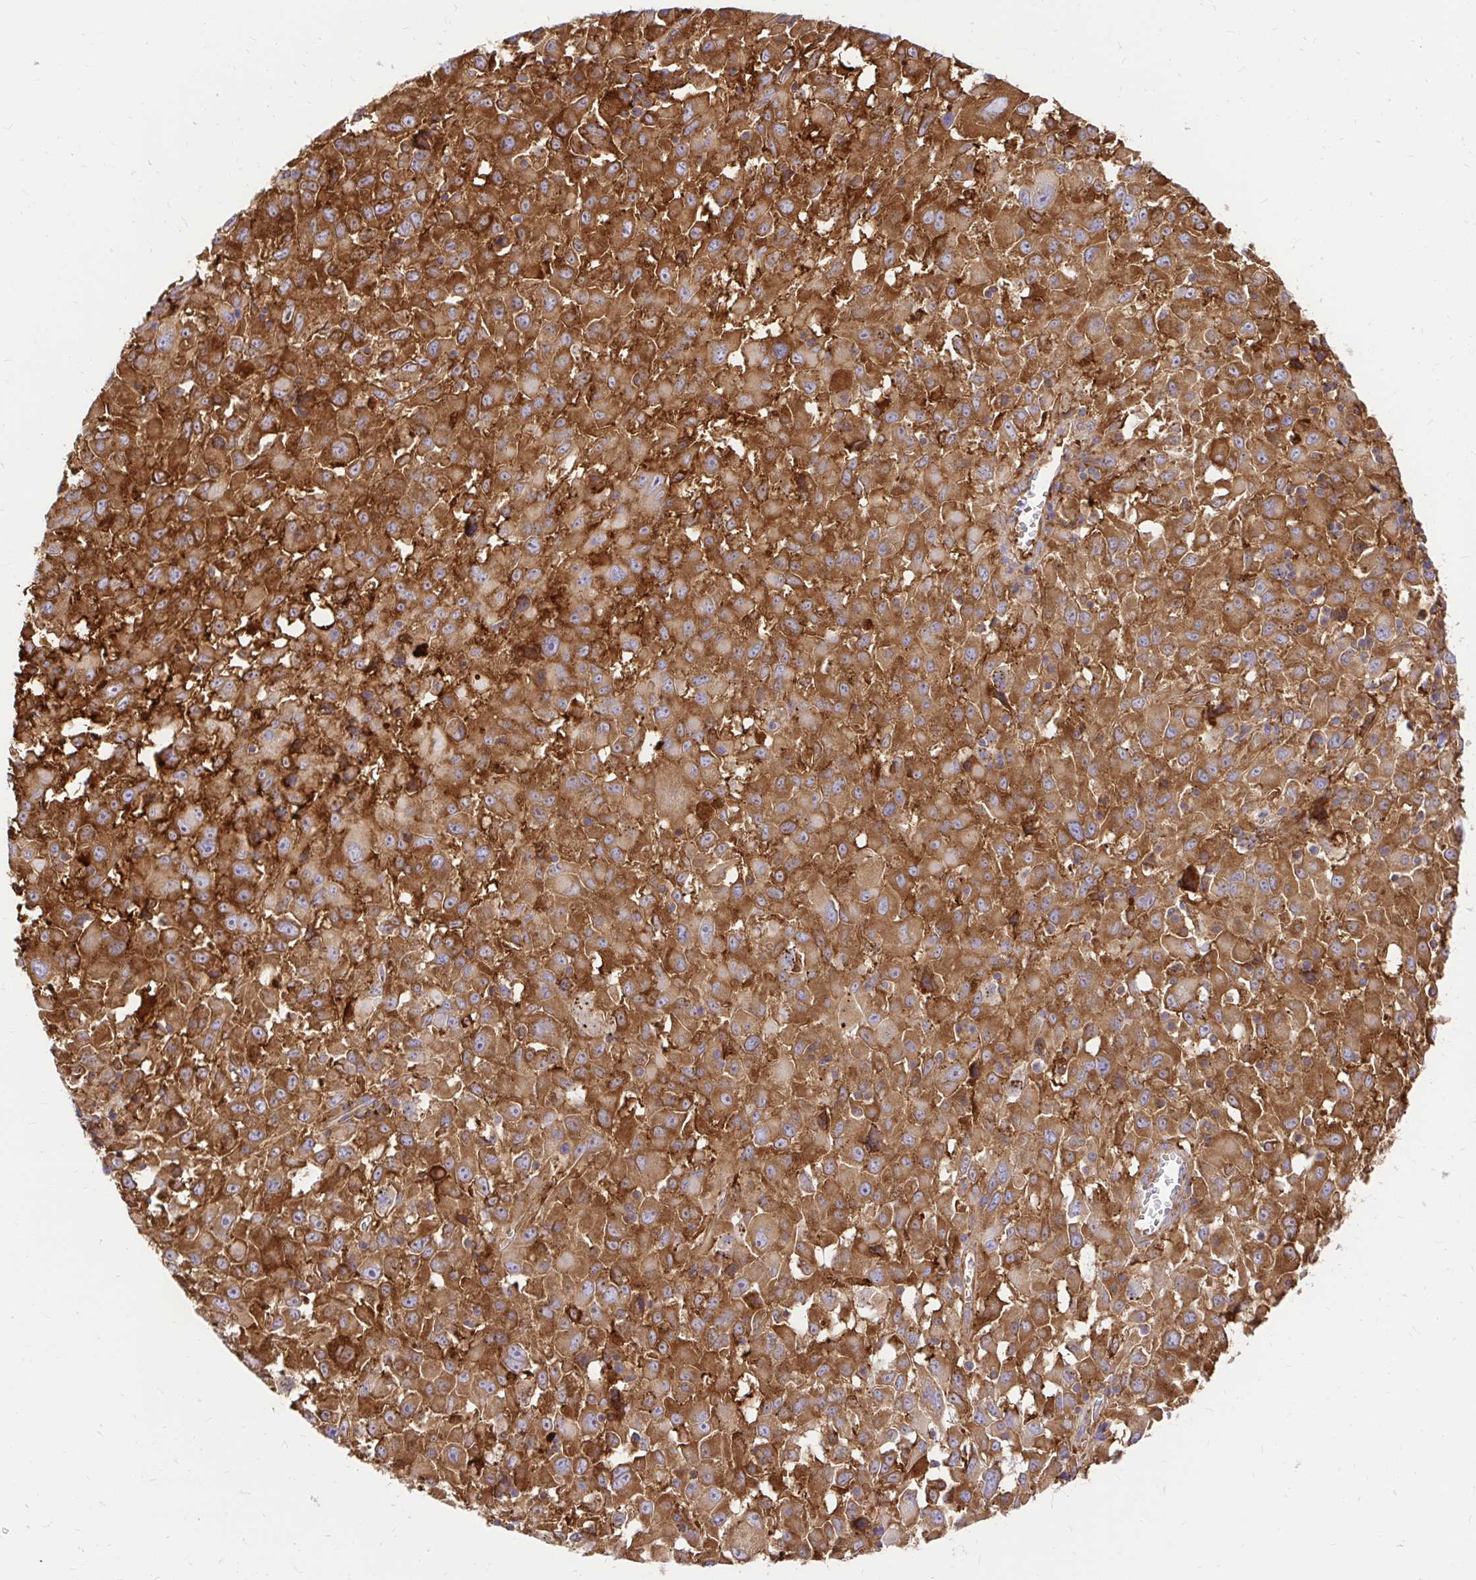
{"staining": {"intensity": "strong", "quantity": ">75%", "location": "cytoplasmic/membranous"}, "tissue": "melanoma", "cell_type": "Tumor cells", "image_type": "cancer", "snomed": [{"axis": "morphology", "description": "Malignant melanoma, Metastatic site"}, {"axis": "topography", "description": "Soft tissue"}], "caption": "This histopathology image exhibits IHC staining of melanoma, with high strong cytoplasmic/membranous positivity in about >75% of tumor cells.", "gene": "ABCB10", "patient": {"sex": "male", "age": 50}}